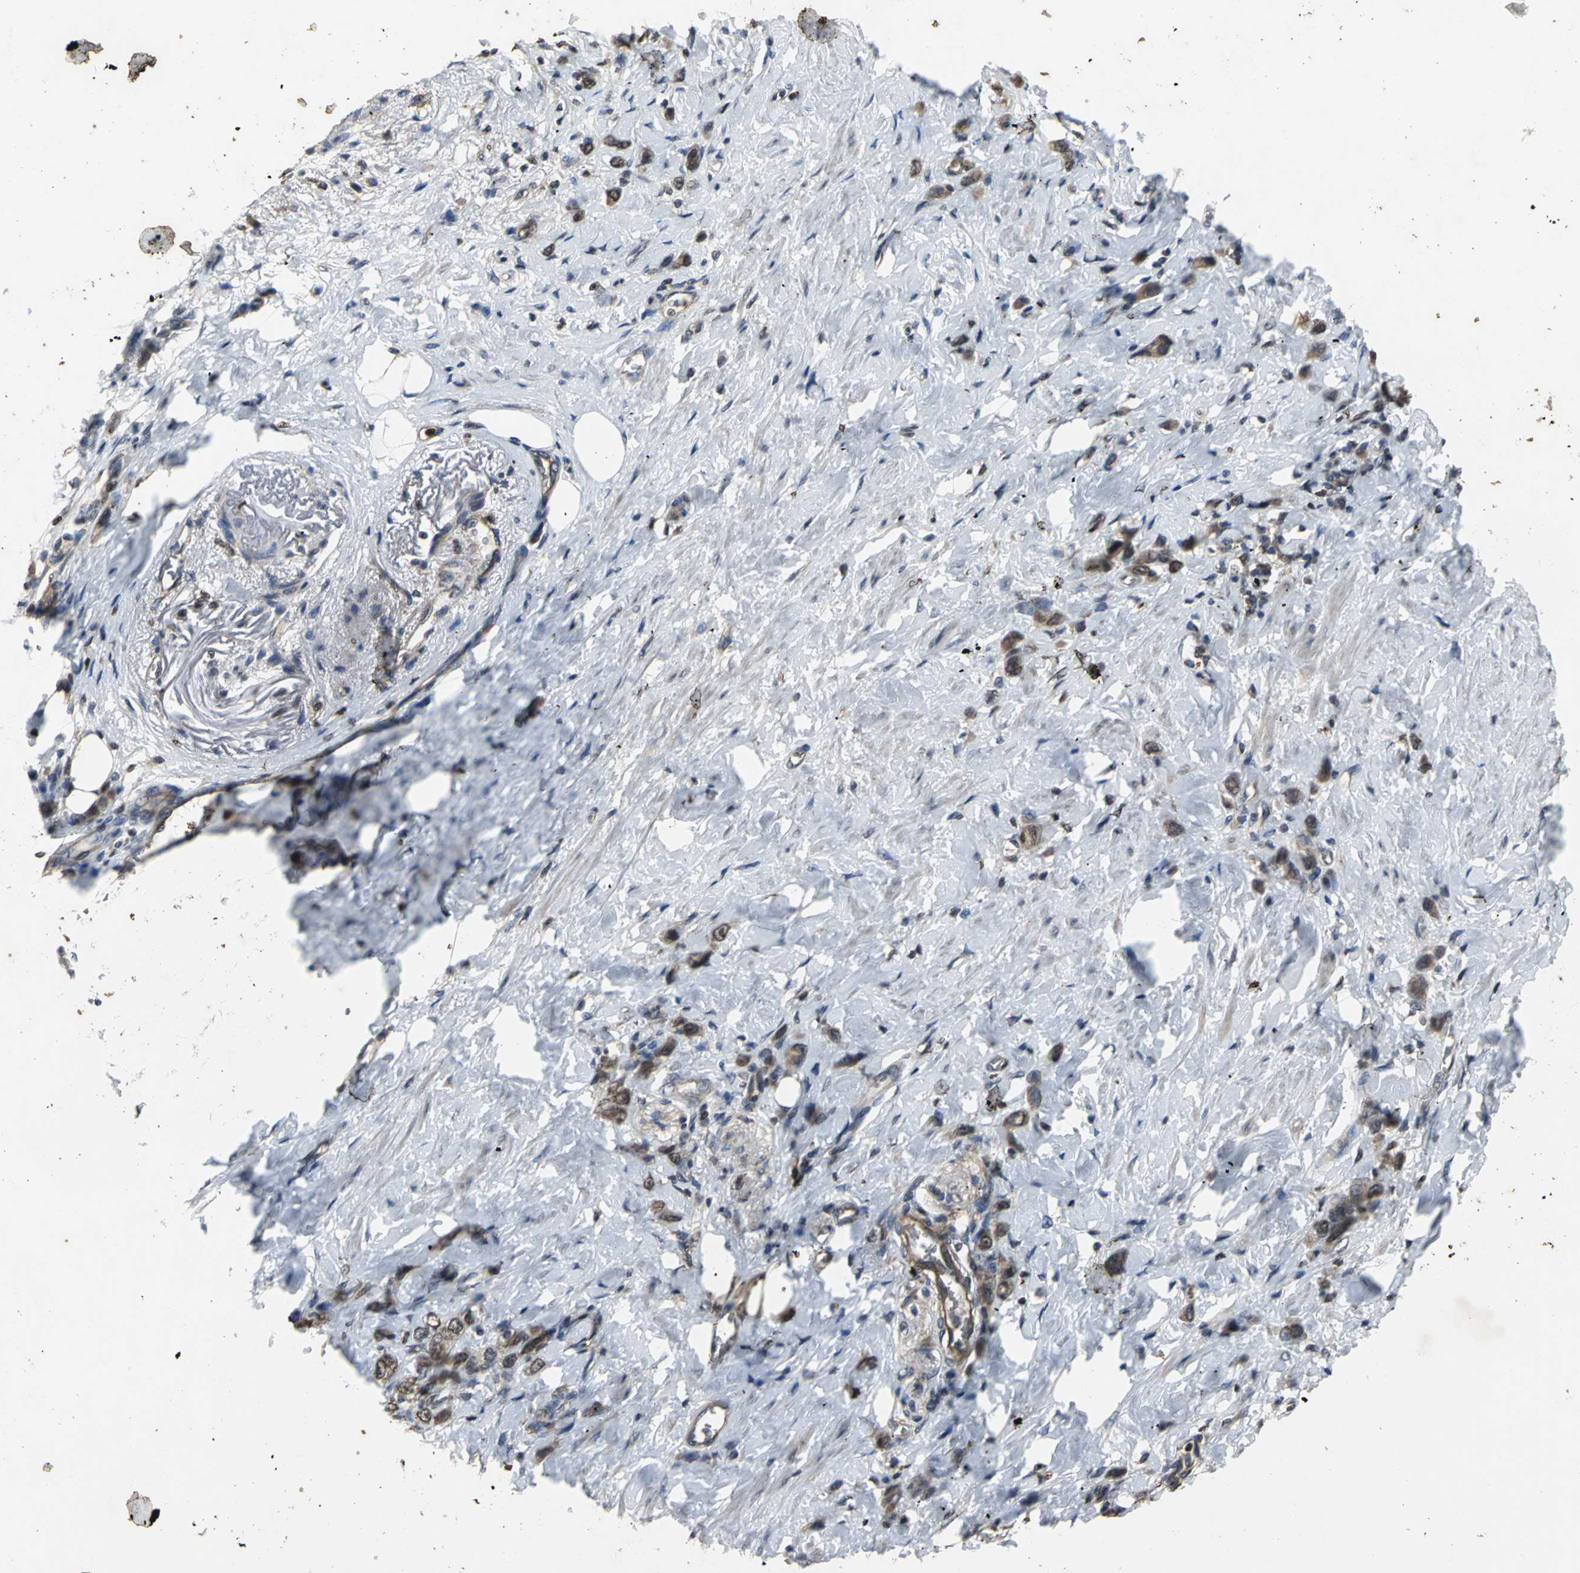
{"staining": {"intensity": "moderate", "quantity": ">75%", "location": "cytoplasmic/membranous,nuclear"}, "tissue": "stomach cancer", "cell_type": "Tumor cells", "image_type": "cancer", "snomed": [{"axis": "morphology", "description": "Adenocarcinoma, NOS"}, {"axis": "topography", "description": "Stomach"}], "caption": "A photomicrograph showing moderate cytoplasmic/membranous and nuclear staining in about >75% of tumor cells in adenocarcinoma (stomach), as visualized by brown immunohistochemical staining.", "gene": "AHR", "patient": {"sex": "male", "age": 82}}